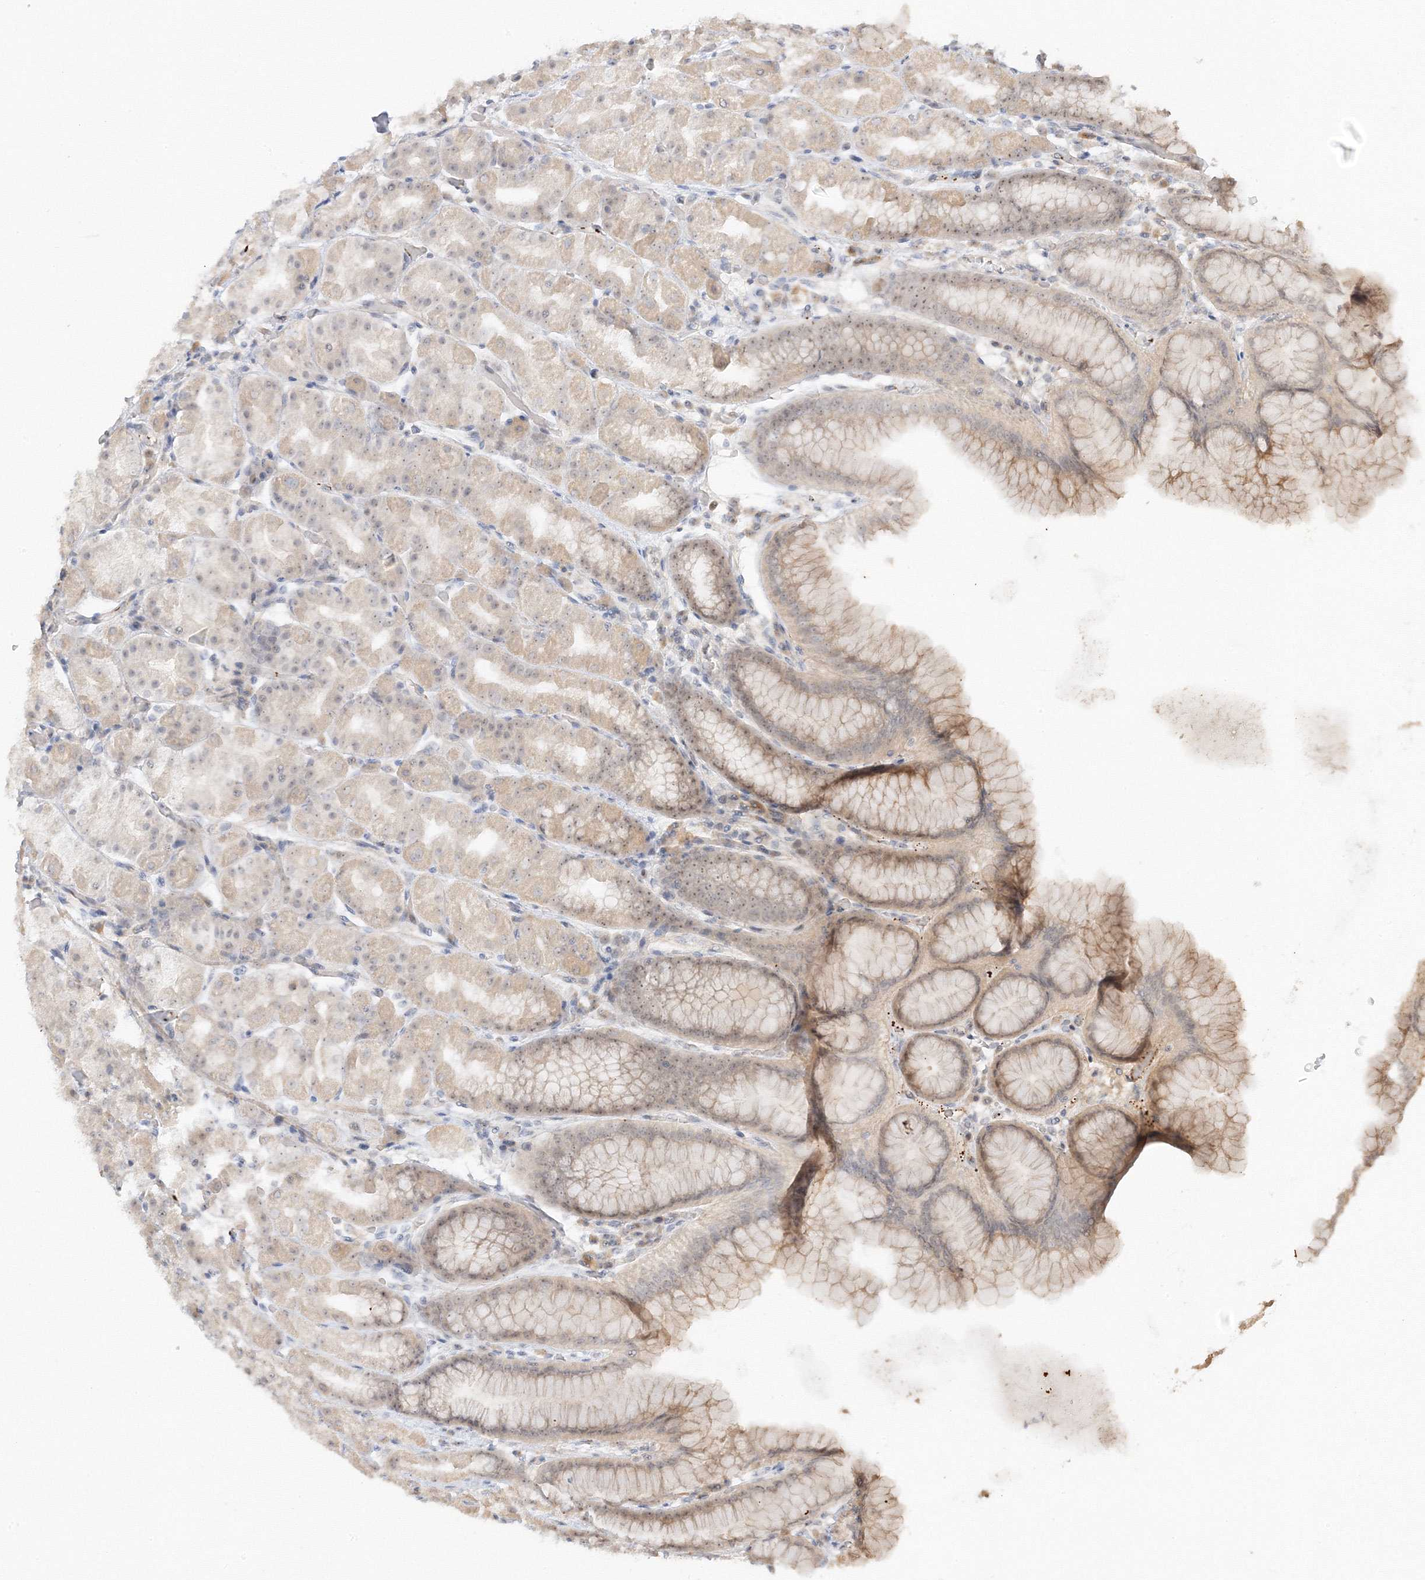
{"staining": {"intensity": "moderate", "quantity": "<25%", "location": "cytoplasmic/membranous,nuclear"}, "tissue": "stomach", "cell_type": "Glandular cells", "image_type": "normal", "snomed": [{"axis": "morphology", "description": "Normal tissue, NOS"}, {"axis": "topography", "description": "Stomach, upper"}], "caption": "Immunohistochemistry (IHC) photomicrograph of unremarkable stomach stained for a protein (brown), which reveals low levels of moderate cytoplasmic/membranous,nuclear positivity in about <25% of glandular cells.", "gene": "ETAA1", "patient": {"sex": "male", "age": 68}}